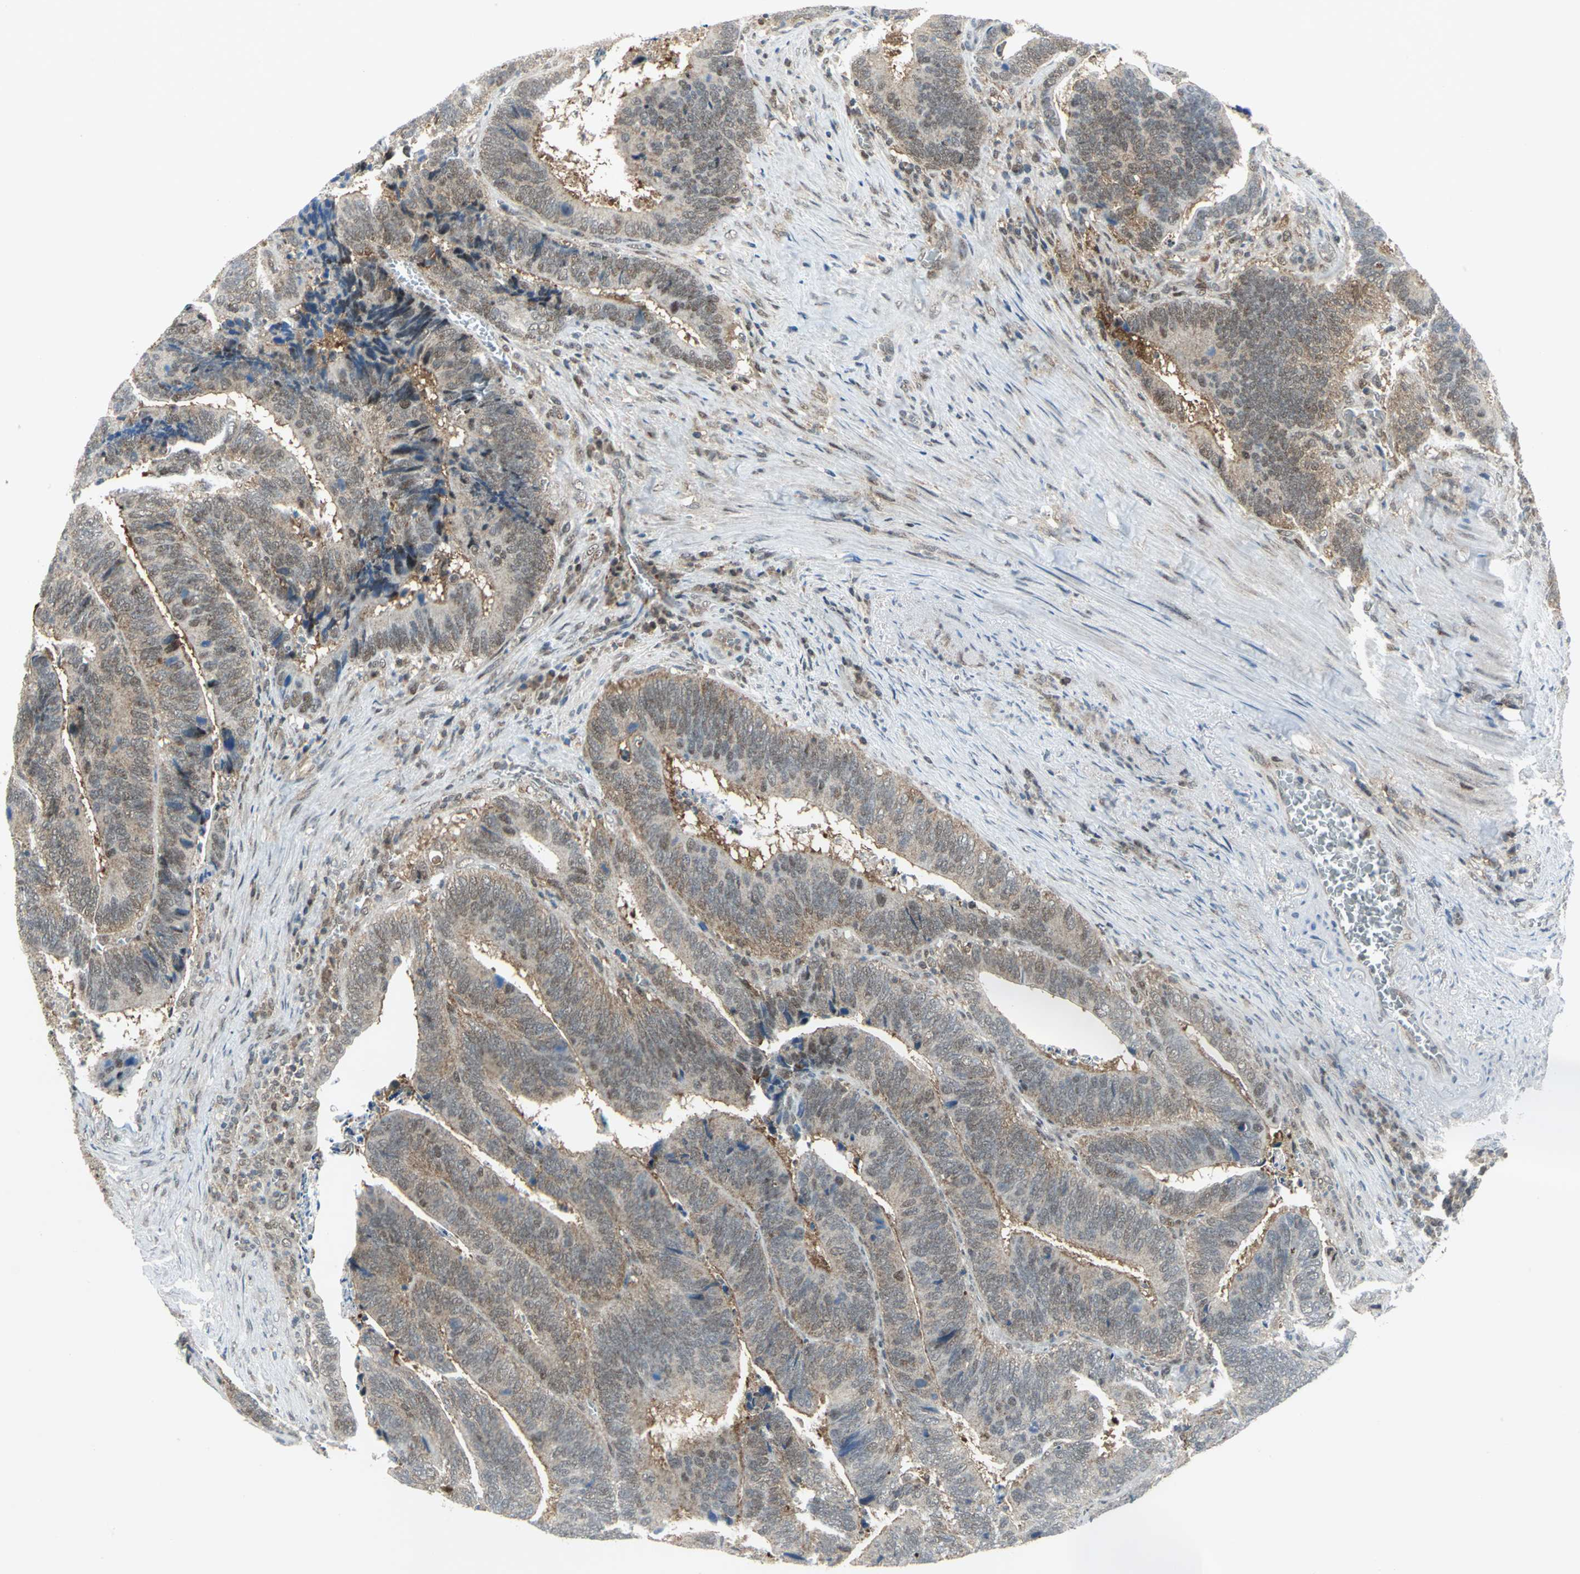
{"staining": {"intensity": "weak", "quantity": "25%-75%", "location": "cytoplasmic/membranous,nuclear"}, "tissue": "colorectal cancer", "cell_type": "Tumor cells", "image_type": "cancer", "snomed": [{"axis": "morphology", "description": "Adenocarcinoma, NOS"}, {"axis": "topography", "description": "Colon"}], "caption": "High-magnification brightfield microscopy of colorectal cancer stained with DAB (brown) and counterstained with hematoxylin (blue). tumor cells exhibit weak cytoplasmic/membranous and nuclear staining is present in about25%-75% of cells. Immunohistochemistry stains the protein of interest in brown and the nuclei are stained blue.", "gene": "PSMA4", "patient": {"sex": "male", "age": 72}}